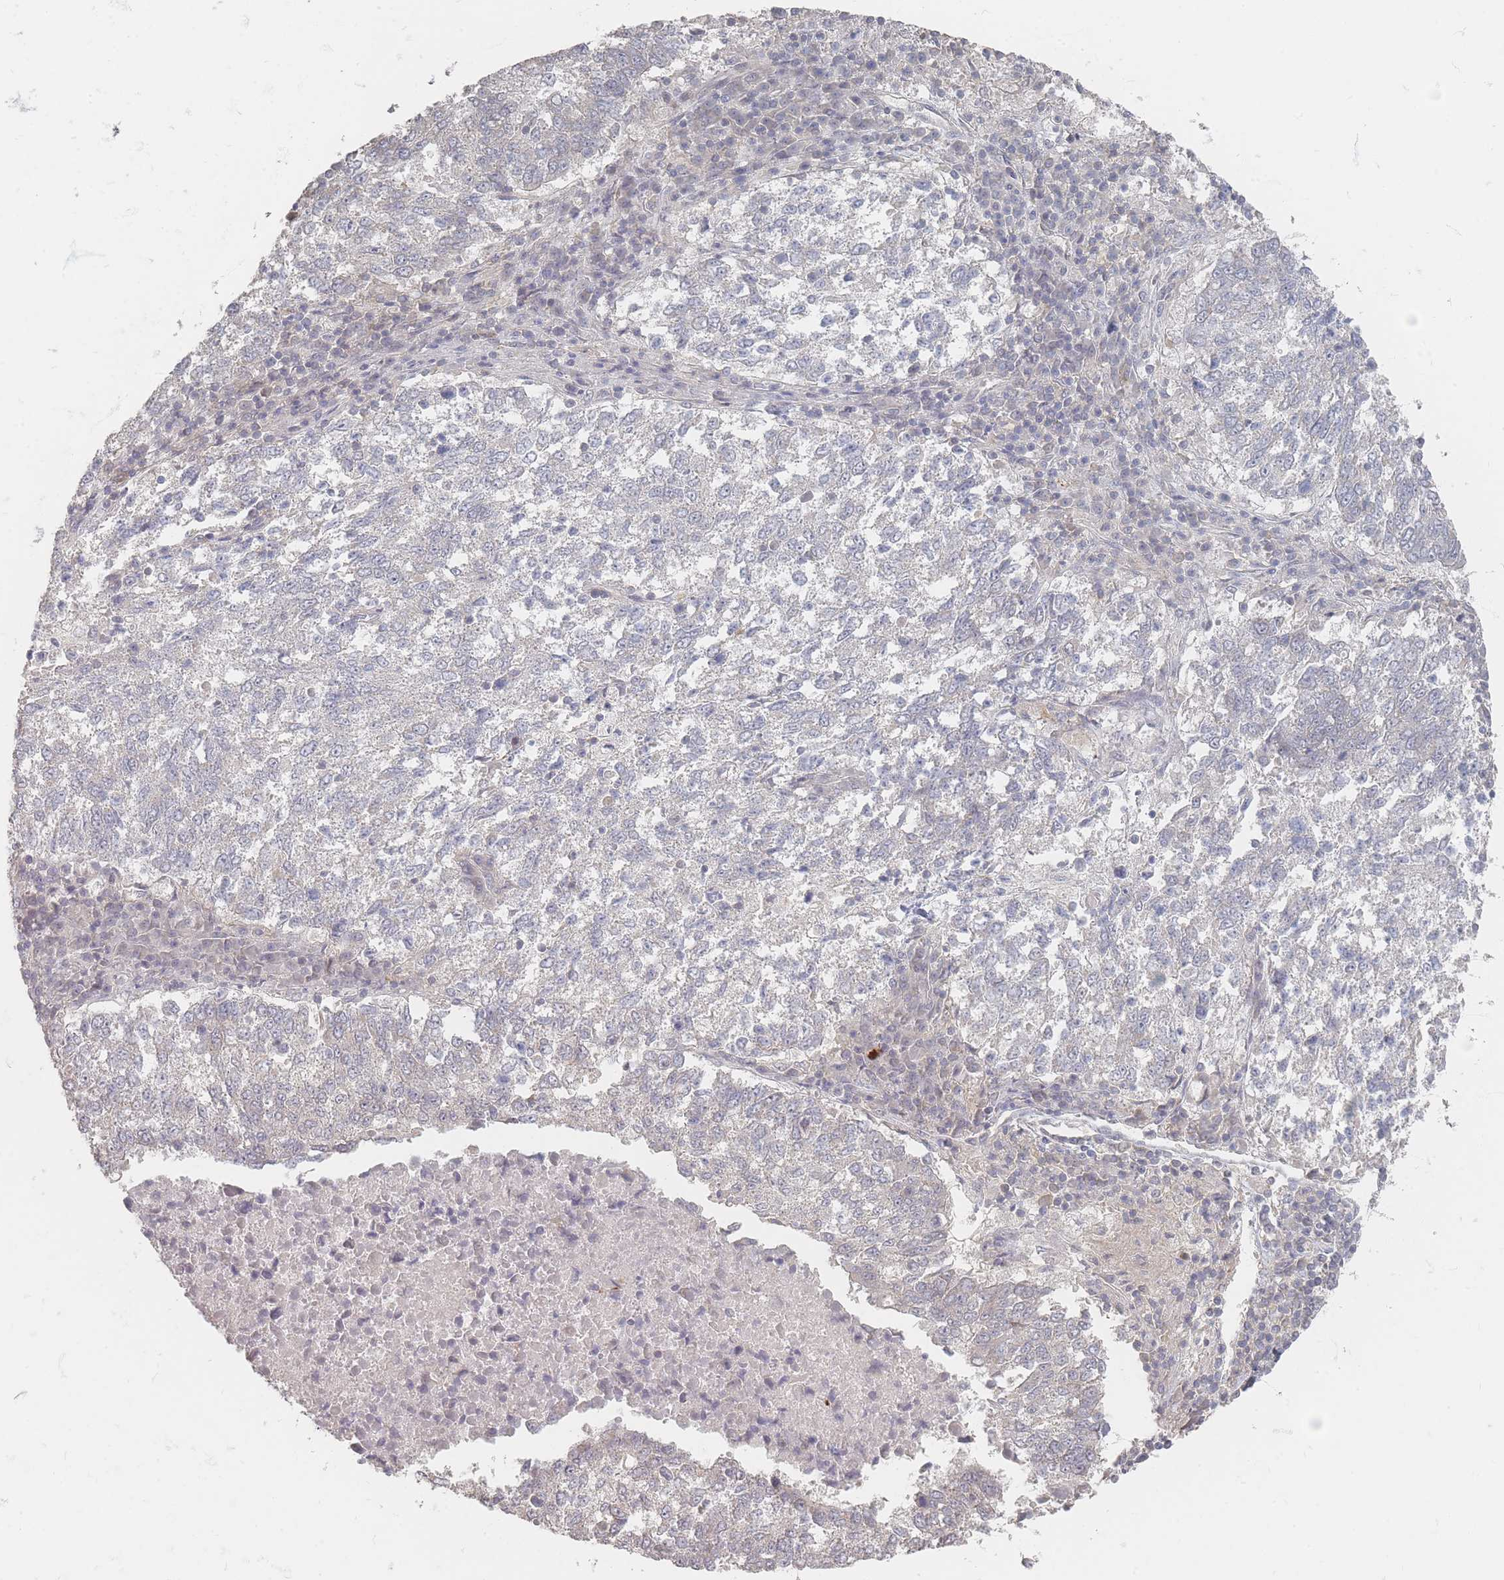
{"staining": {"intensity": "negative", "quantity": "none", "location": "none"}, "tissue": "lung cancer", "cell_type": "Tumor cells", "image_type": "cancer", "snomed": [{"axis": "morphology", "description": "Squamous cell carcinoma, NOS"}, {"axis": "topography", "description": "Lung"}], "caption": "IHC histopathology image of neoplastic tissue: human lung squamous cell carcinoma stained with DAB (3,3'-diaminobenzidine) demonstrates no significant protein staining in tumor cells.", "gene": "GLE1", "patient": {"sex": "male", "age": 73}}